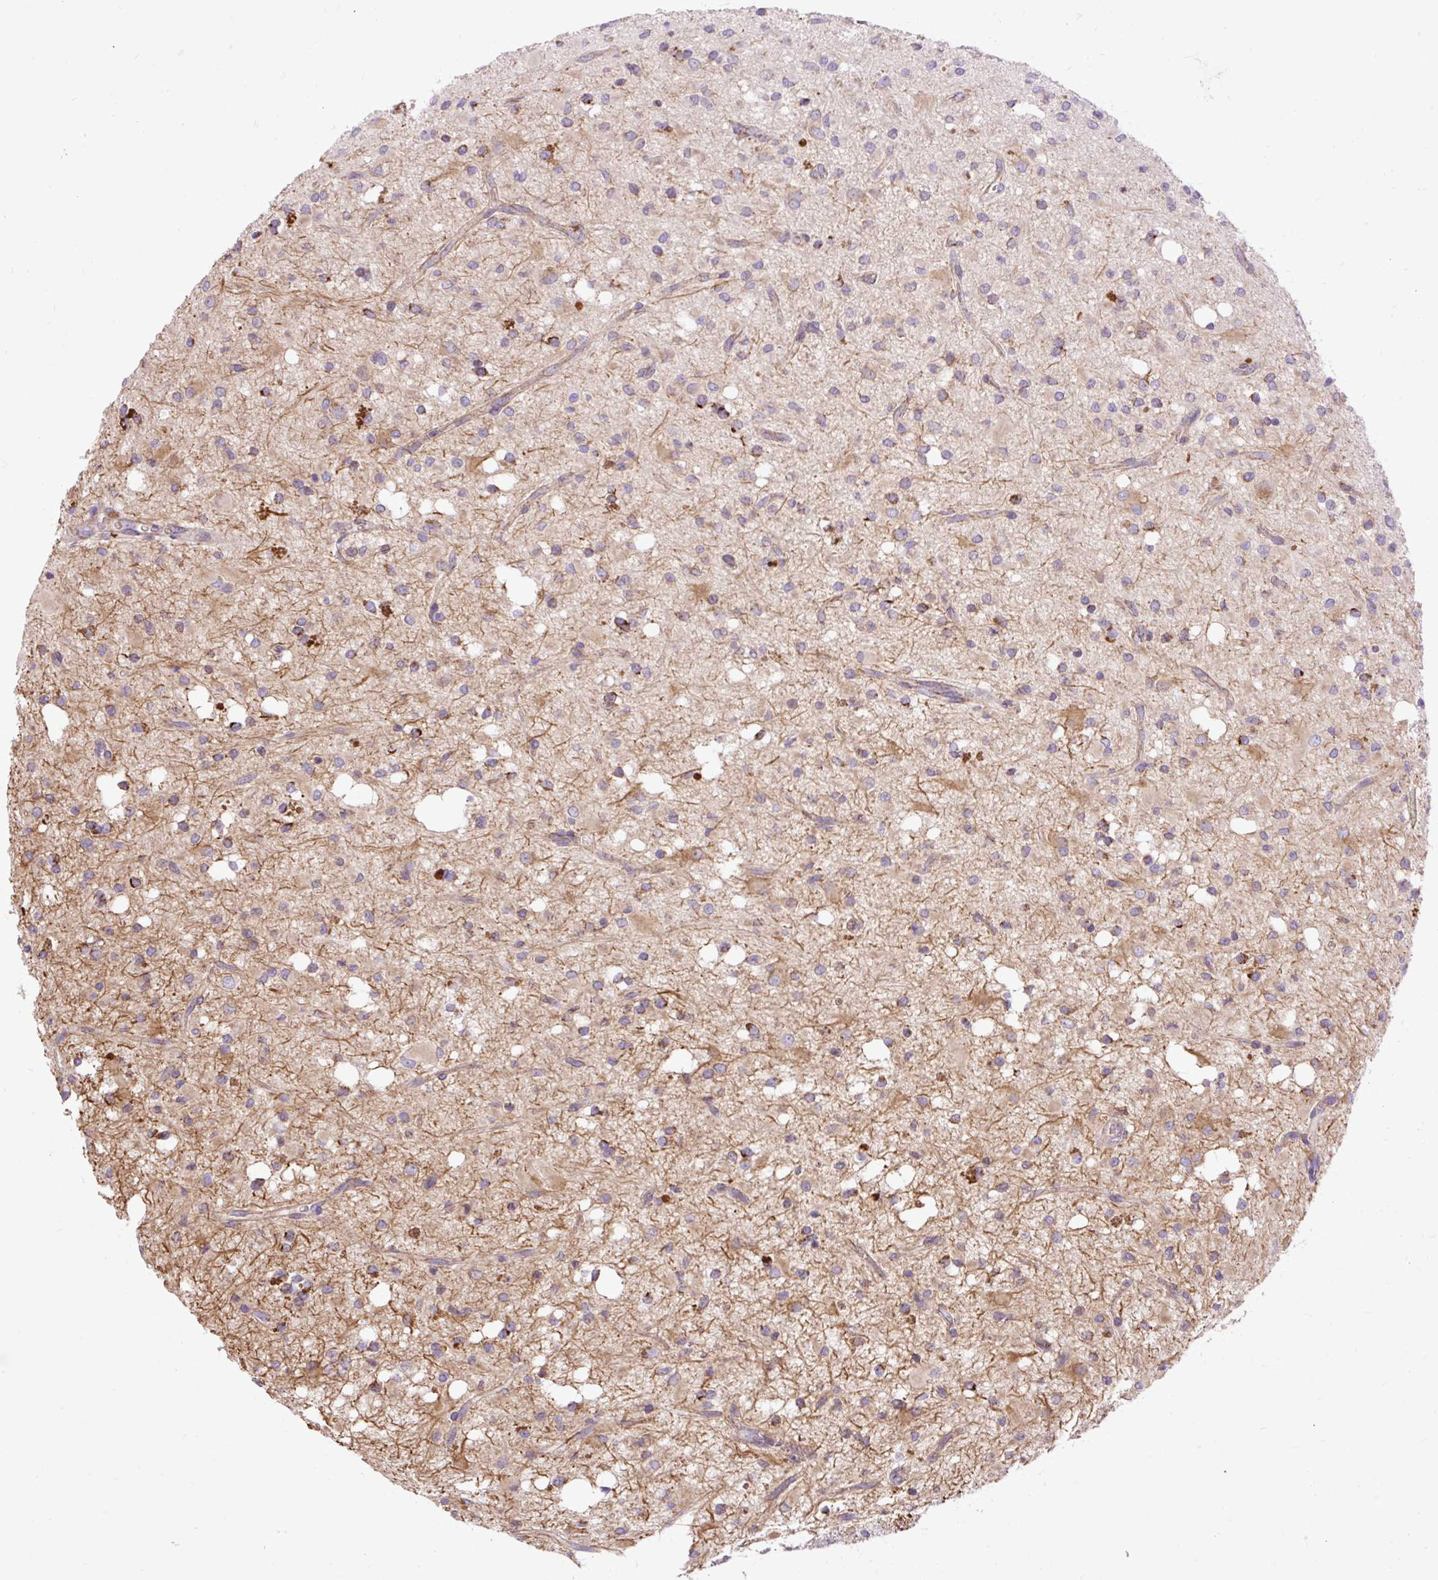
{"staining": {"intensity": "moderate", "quantity": "<25%", "location": "cytoplasmic/membranous"}, "tissue": "glioma", "cell_type": "Tumor cells", "image_type": "cancer", "snomed": [{"axis": "morphology", "description": "Glioma, malignant, Low grade"}, {"axis": "topography", "description": "Brain"}], "caption": "Human malignant glioma (low-grade) stained for a protein (brown) exhibits moderate cytoplasmic/membranous positive staining in about <25% of tumor cells.", "gene": "TOMM40", "patient": {"sex": "female", "age": 33}}